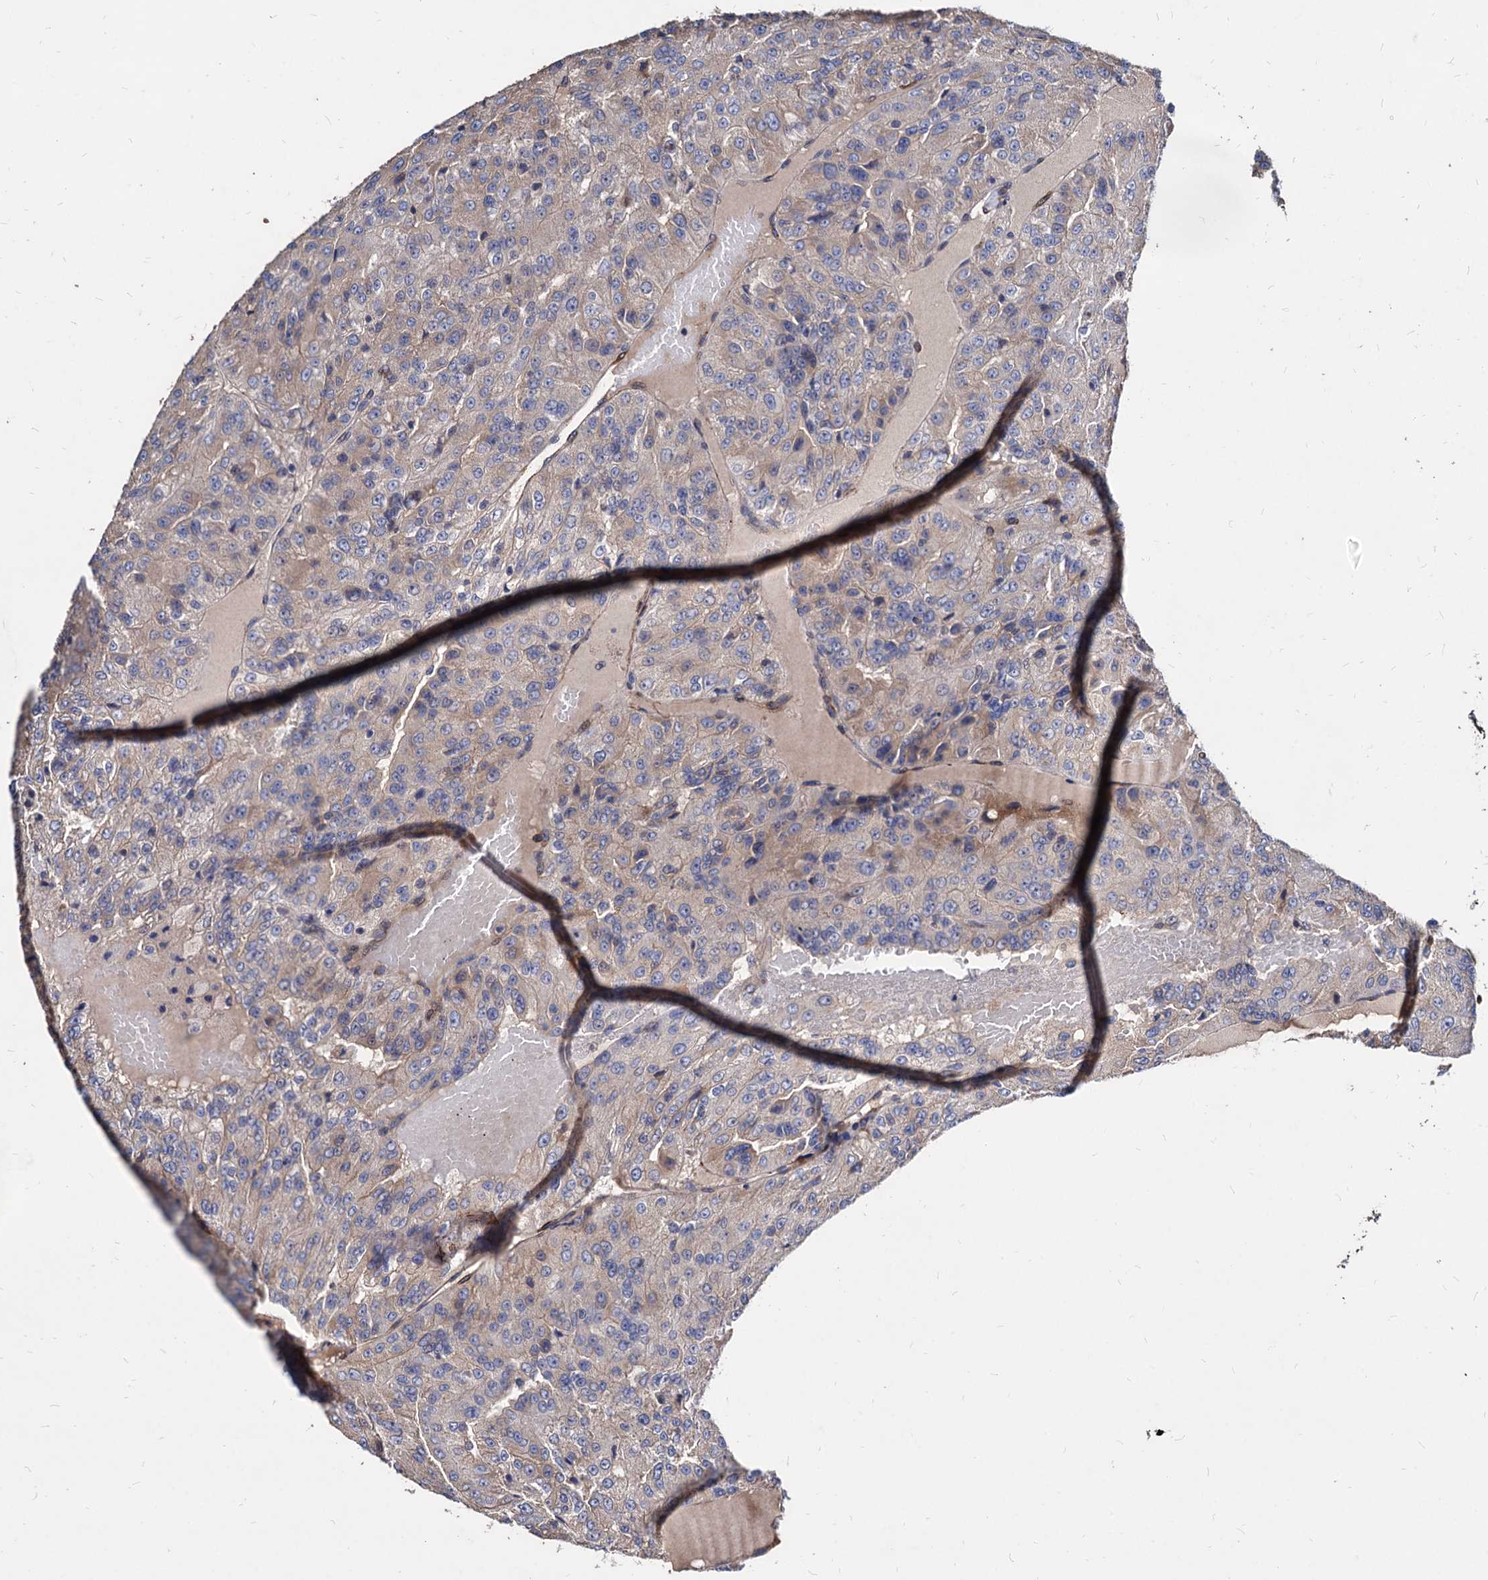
{"staining": {"intensity": "weak", "quantity": "<25%", "location": "cytoplasmic/membranous"}, "tissue": "renal cancer", "cell_type": "Tumor cells", "image_type": "cancer", "snomed": [{"axis": "morphology", "description": "Adenocarcinoma, NOS"}, {"axis": "topography", "description": "Kidney"}], "caption": "Immunohistochemistry histopathology image of human renal cancer (adenocarcinoma) stained for a protein (brown), which displays no expression in tumor cells.", "gene": "WDR11", "patient": {"sex": "female", "age": 63}}